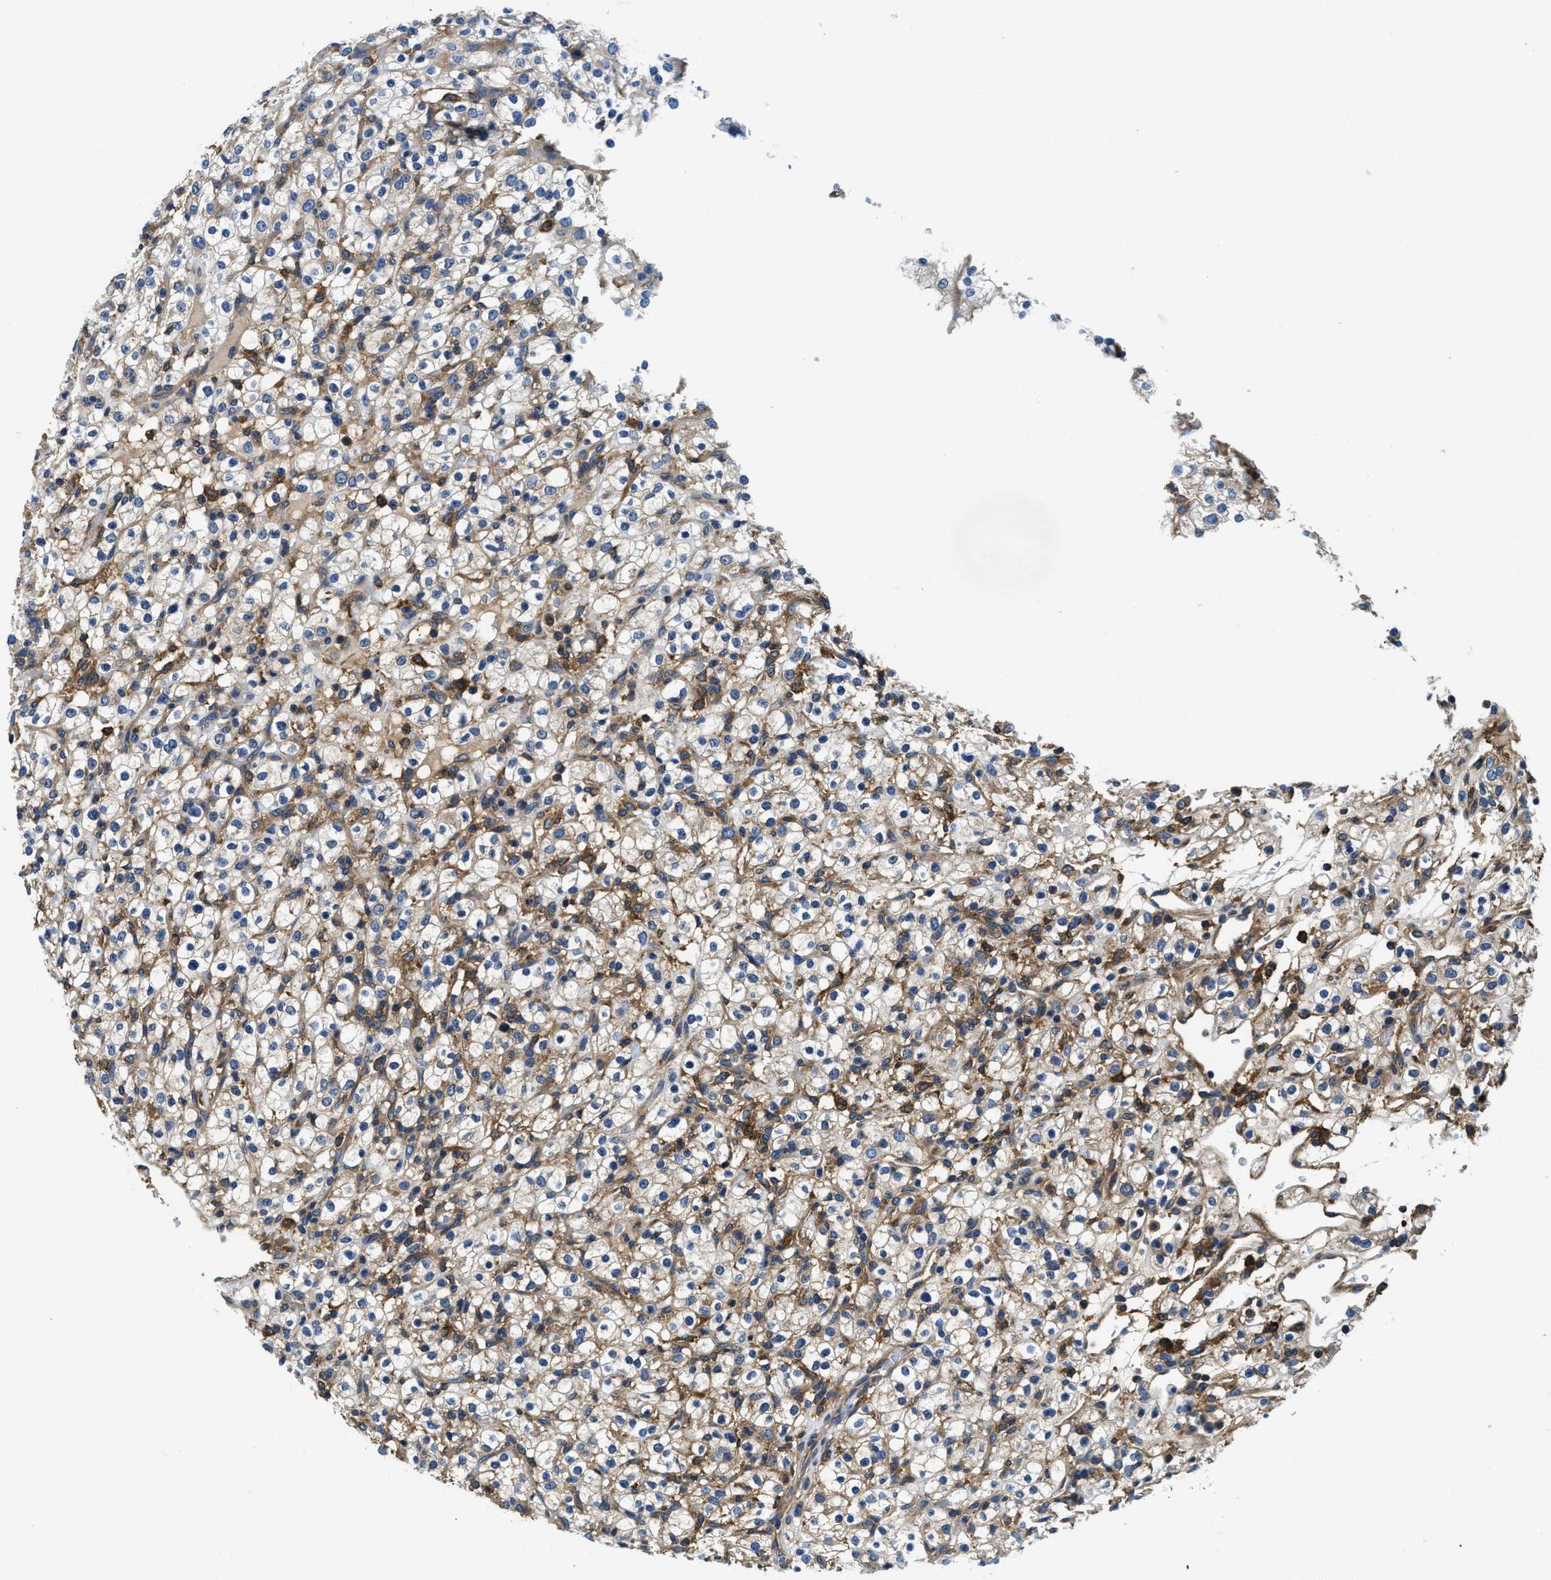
{"staining": {"intensity": "negative", "quantity": "none", "location": "none"}, "tissue": "renal cancer", "cell_type": "Tumor cells", "image_type": "cancer", "snomed": [{"axis": "morphology", "description": "Normal tissue, NOS"}, {"axis": "morphology", "description": "Adenocarcinoma, NOS"}, {"axis": "topography", "description": "Kidney"}], "caption": "DAB (3,3'-diaminobenzidine) immunohistochemical staining of renal cancer reveals no significant expression in tumor cells.", "gene": "STAT2", "patient": {"sex": "female", "age": 72}}